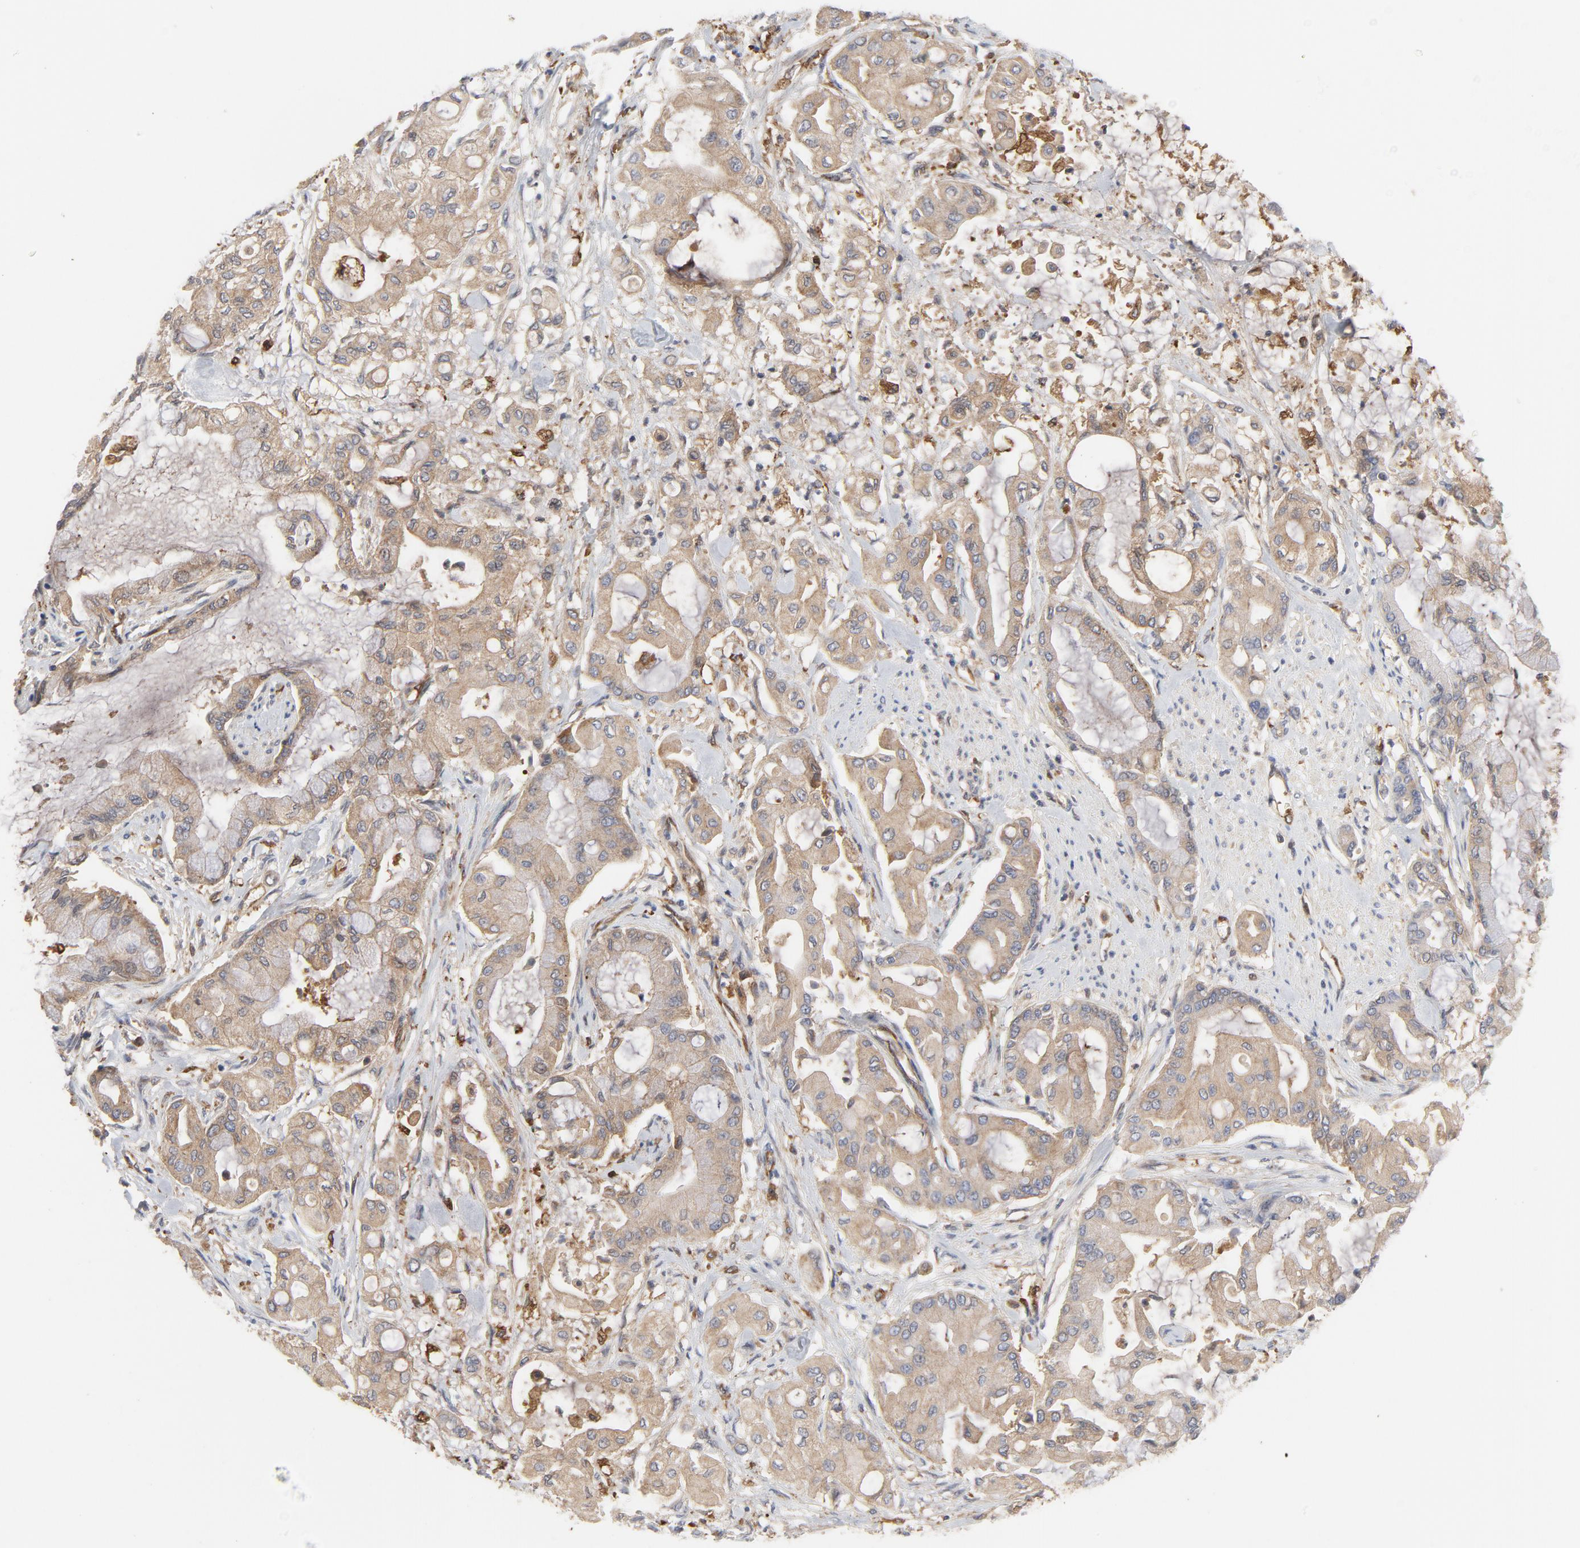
{"staining": {"intensity": "moderate", "quantity": ">75%", "location": "cytoplasmic/membranous"}, "tissue": "pancreatic cancer", "cell_type": "Tumor cells", "image_type": "cancer", "snomed": [{"axis": "morphology", "description": "Adenocarcinoma, NOS"}, {"axis": "morphology", "description": "Adenocarcinoma, metastatic, NOS"}, {"axis": "topography", "description": "Lymph node"}, {"axis": "topography", "description": "Pancreas"}, {"axis": "topography", "description": "Duodenum"}], "caption": "A brown stain shows moderate cytoplasmic/membranous staining of a protein in pancreatic cancer tumor cells.", "gene": "RAPGEF4", "patient": {"sex": "female", "age": 64}}